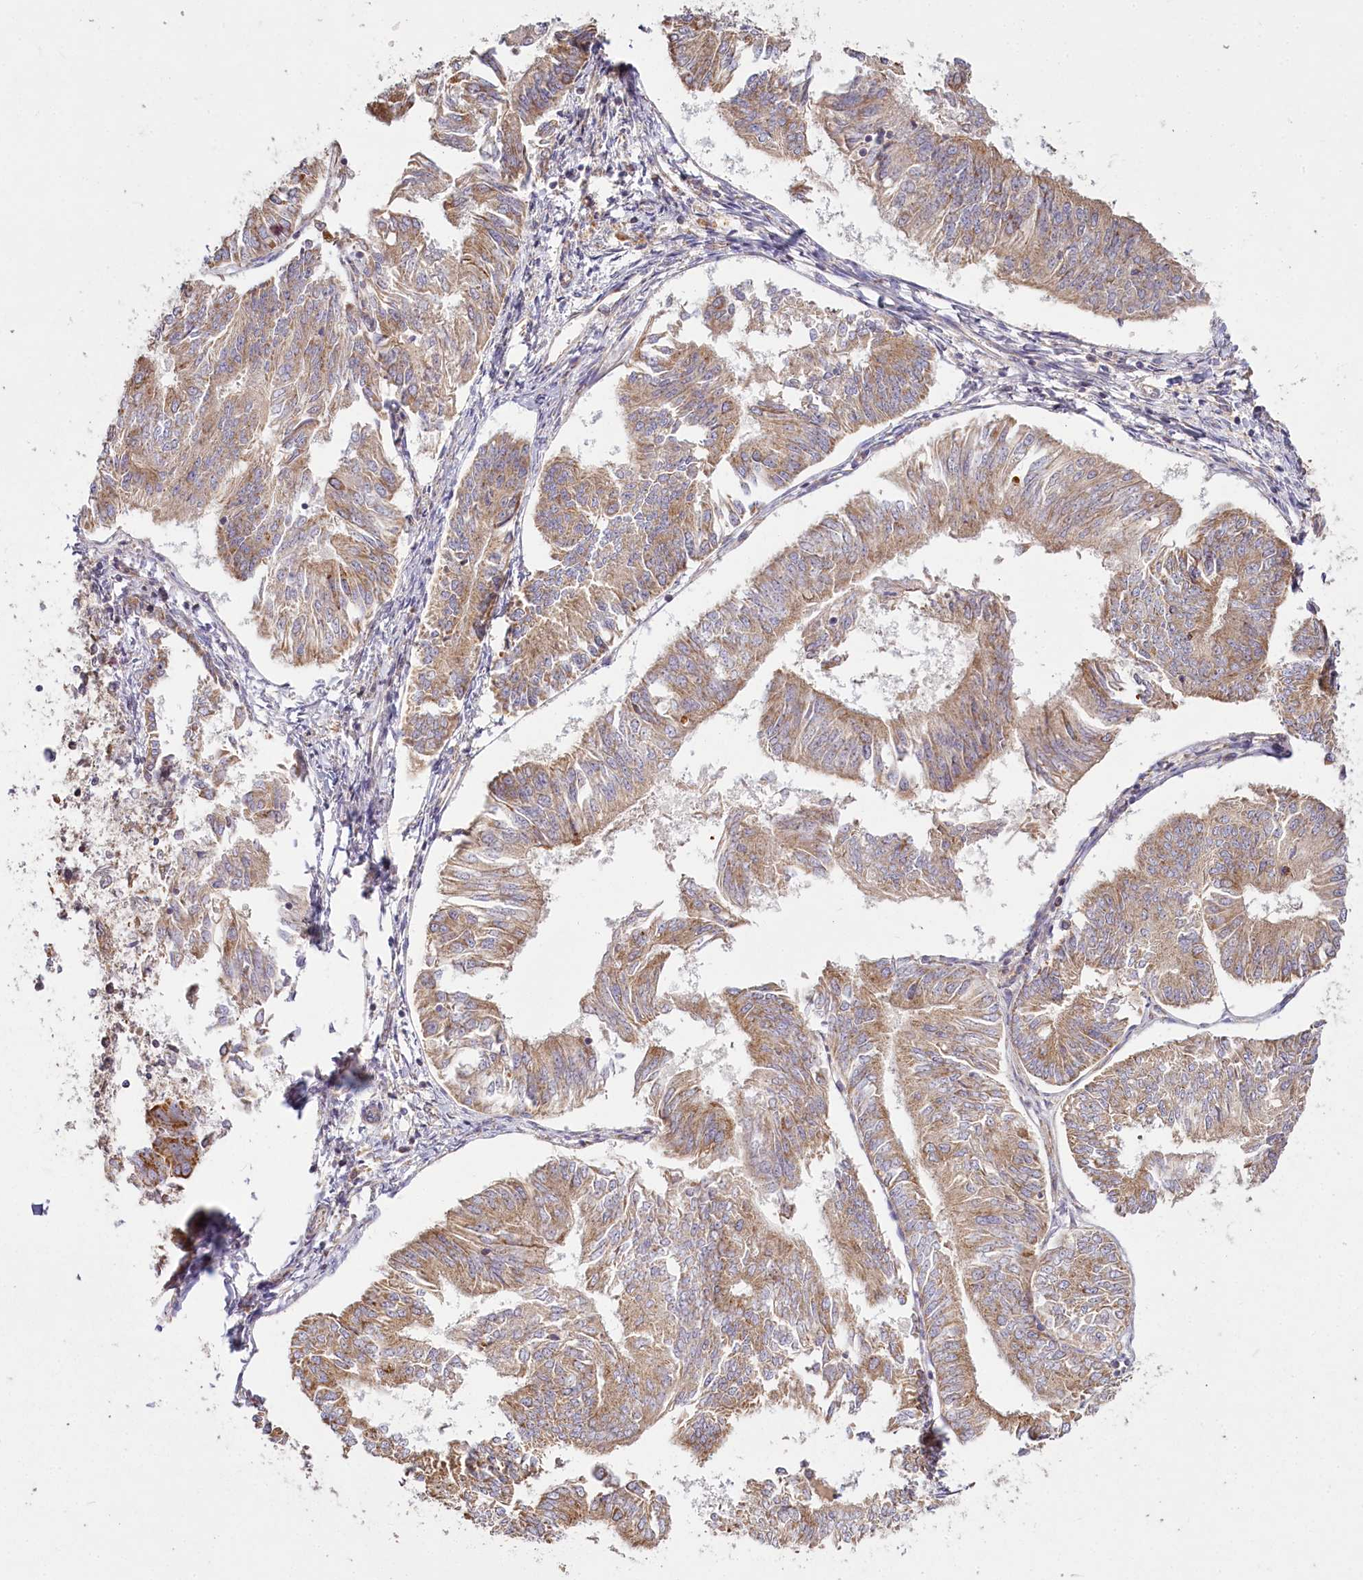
{"staining": {"intensity": "moderate", "quantity": ">75%", "location": "cytoplasmic/membranous"}, "tissue": "endometrial cancer", "cell_type": "Tumor cells", "image_type": "cancer", "snomed": [{"axis": "morphology", "description": "Adenocarcinoma, NOS"}, {"axis": "topography", "description": "Endometrium"}], "caption": "An IHC histopathology image of neoplastic tissue is shown. Protein staining in brown shows moderate cytoplasmic/membranous positivity in endometrial adenocarcinoma within tumor cells. The protein is shown in brown color, while the nuclei are stained blue.", "gene": "ACOX2", "patient": {"sex": "female", "age": 58}}